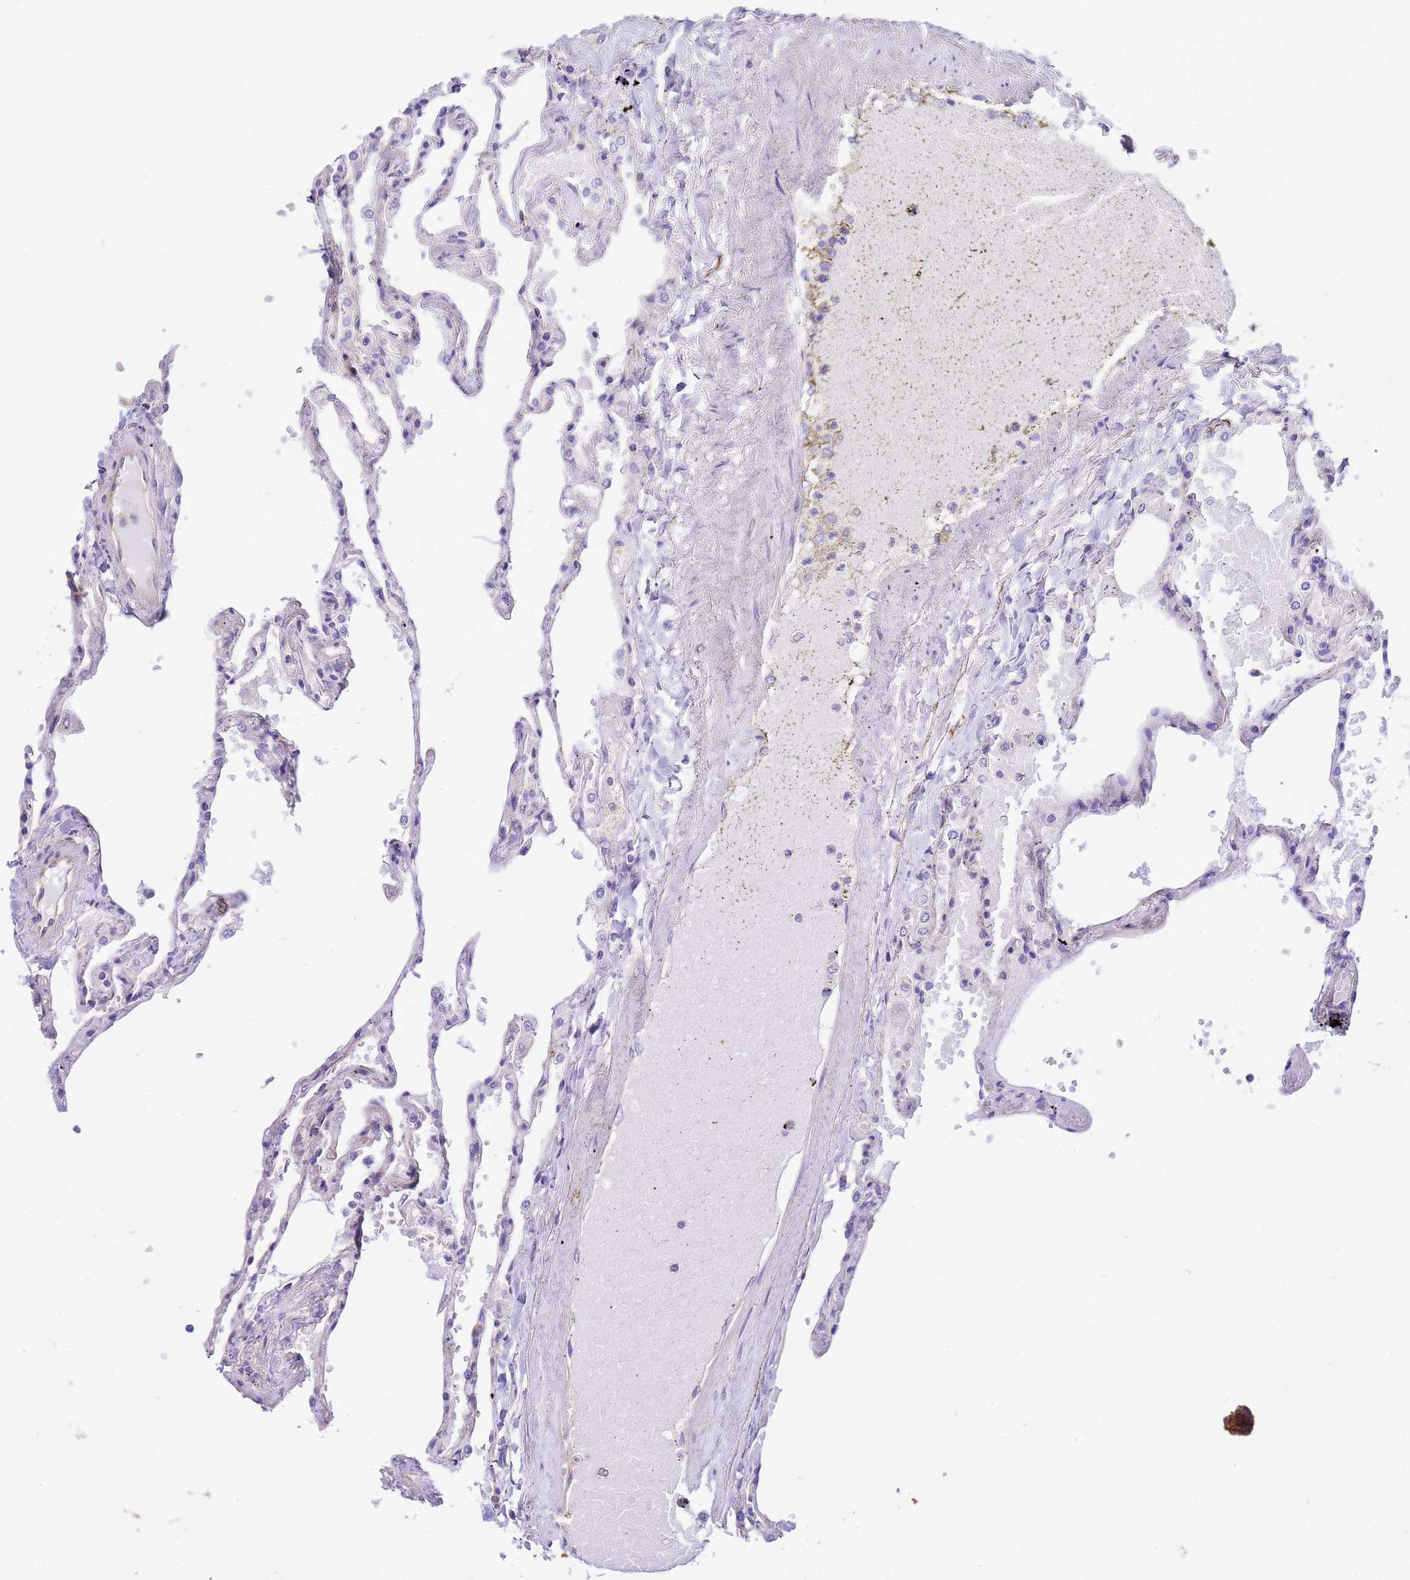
{"staining": {"intensity": "moderate", "quantity": "<25%", "location": "cytoplasmic/membranous"}, "tissue": "lung", "cell_type": "Alveolar cells", "image_type": "normal", "snomed": [{"axis": "morphology", "description": "Normal tissue, NOS"}, {"axis": "topography", "description": "Lung"}], "caption": "A low amount of moderate cytoplasmic/membranous positivity is identified in about <25% of alveolar cells in benign lung. (brown staining indicates protein expression, while blue staining denotes nuclei).", "gene": "ENSG00000198211", "patient": {"sex": "female", "age": 67}}